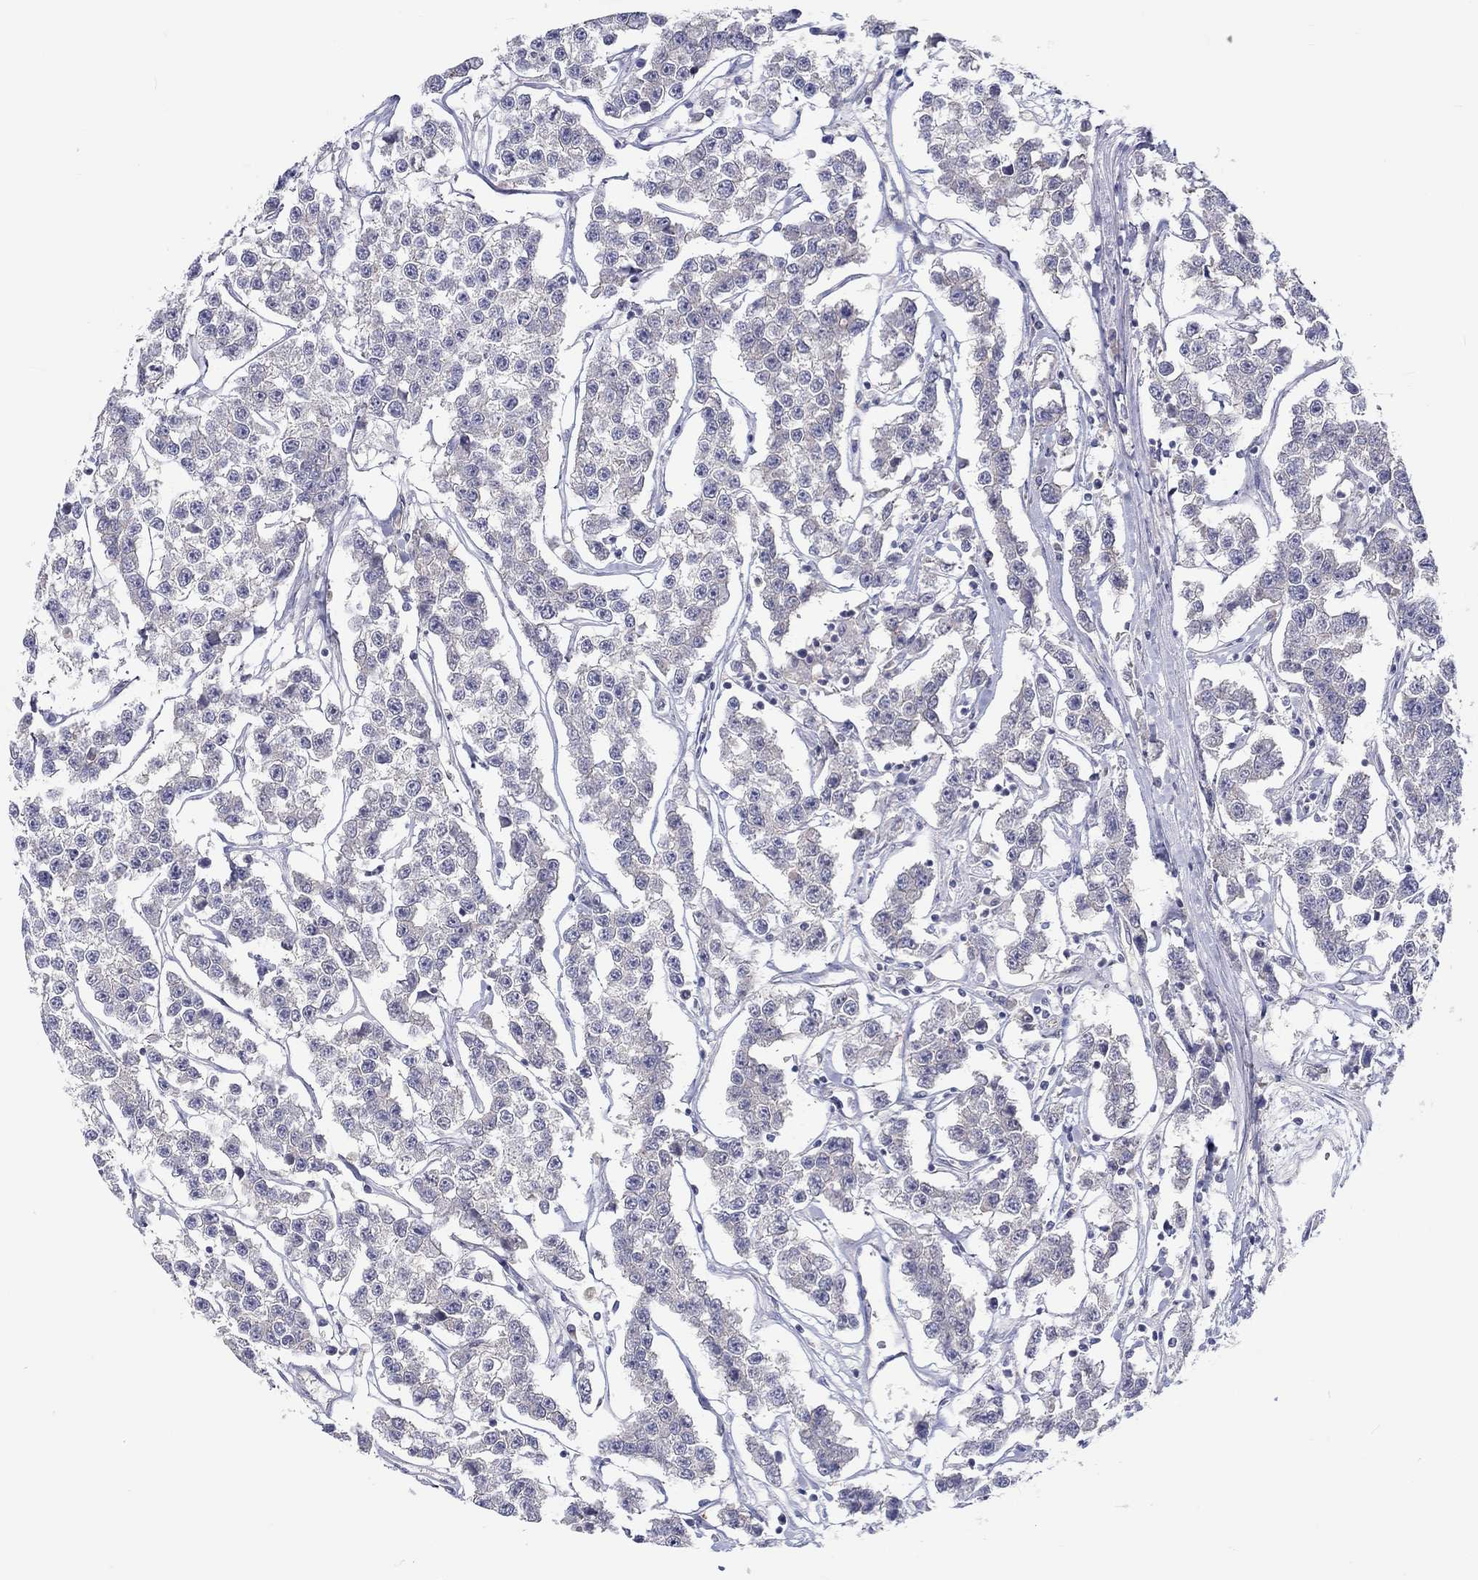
{"staining": {"intensity": "negative", "quantity": "none", "location": "none"}, "tissue": "testis cancer", "cell_type": "Tumor cells", "image_type": "cancer", "snomed": [{"axis": "morphology", "description": "Seminoma, NOS"}, {"axis": "topography", "description": "Testis"}], "caption": "The micrograph reveals no staining of tumor cells in testis cancer (seminoma). (DAB (3,3'-diaminobenzidine) immunohistochemistry (IHC) visualized using brightfield microscopy, high magnification).", "gene": "ABCG4", "patient": {"sex": "male", "age": 59}}